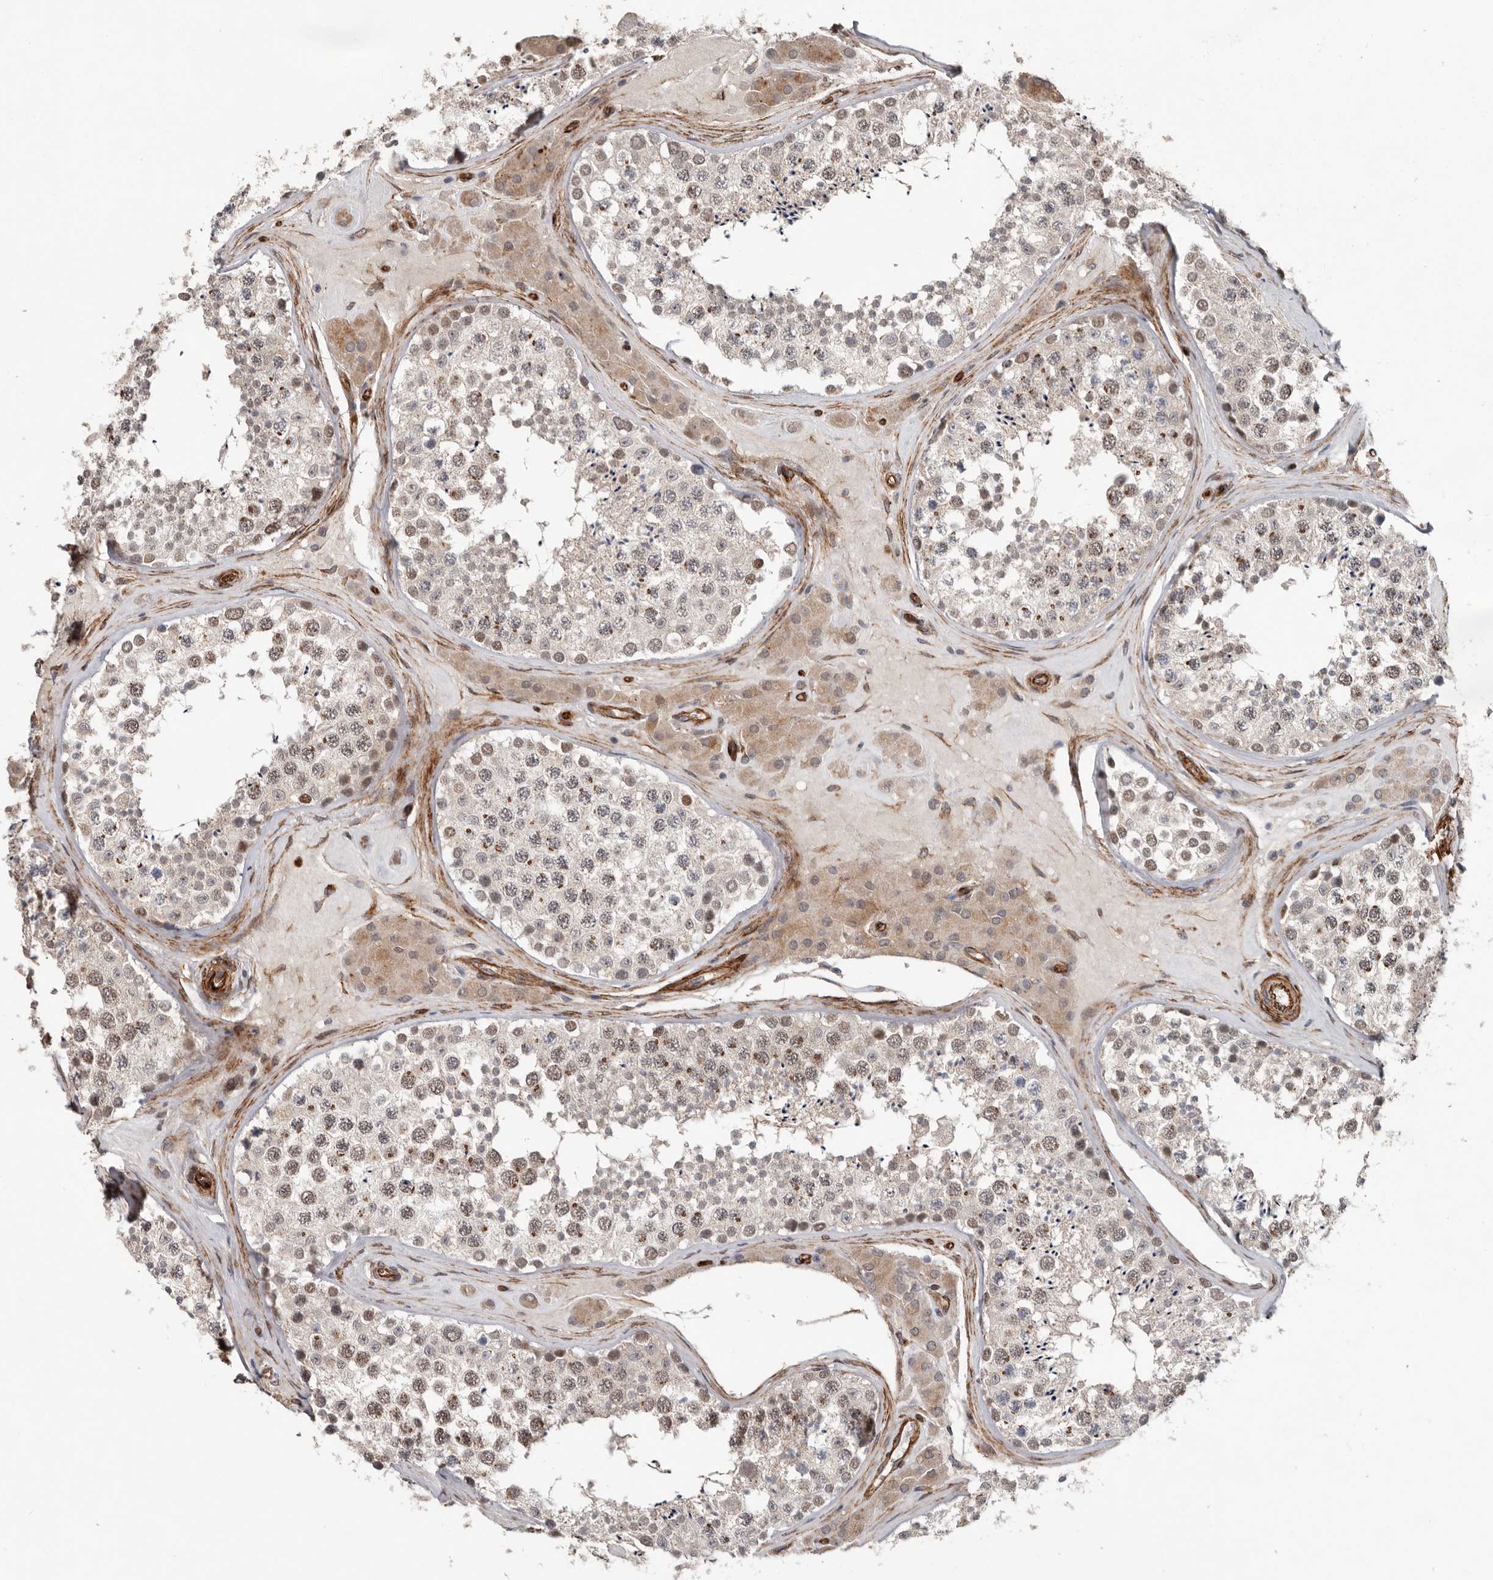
{"staining": {"intensity": "weak", "quantity": "25%-75%", "location": "cytoplasmic/membranous,nuclear"}, "tissue": "testis", "cell_type": "Cells in seminiferous ducts", "image_type": "normal", "snomed": [{"axis": "morphology", "description": "Normal tissue, NOS"}, {"axis": "topography", "description": "Testis"}], "caption": "About 25%-75% of cells in seminiferous ducts in normal testis exhibit weak cytoplasmic/membranous,nuclear protein positivity as visualized by brown immunohistochemical staining.", "gene": "RANBP17", "patient": {"sex": "male", "age": 46}}